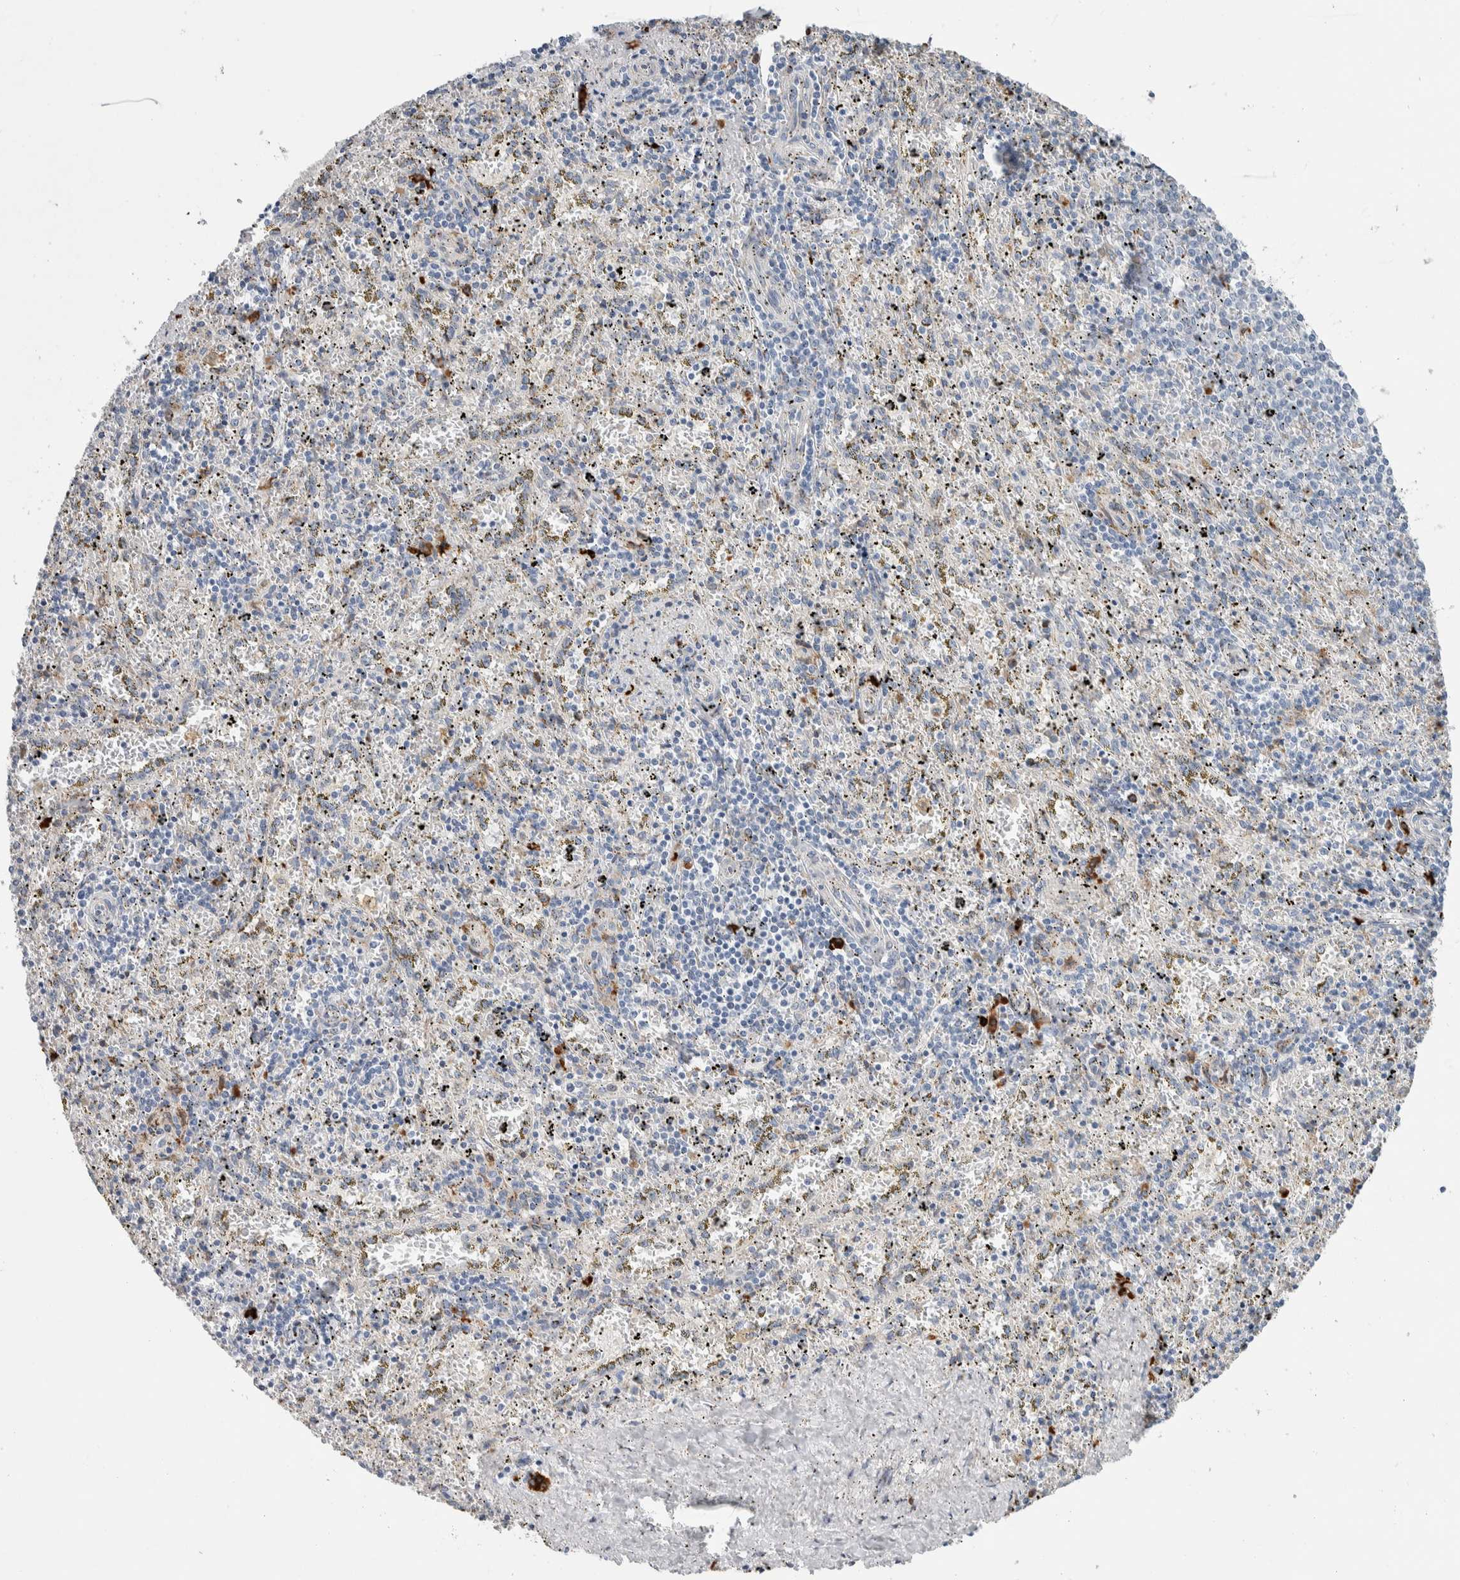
{"staining": {"intensity": "moderate", "quantity": "<25%", "location": "cytoplasmic/membranous"}, "tissue": "spleen", "cell_type": "Cells in red pulp", "image_type": "normal", "snomed": [{"axis": "morphology", "description": "Normal tissue, NOS"}, {"axis": "topography", "description": "Spleen"}], "caption": "Immunohistochemistry of normal spleen shows low levels of moderate cytoplasmic/membranous positivity in about <25% of cells in red pulp.", "gene": "ENGASE", "patient": {"sex": "male", "age": 11}}